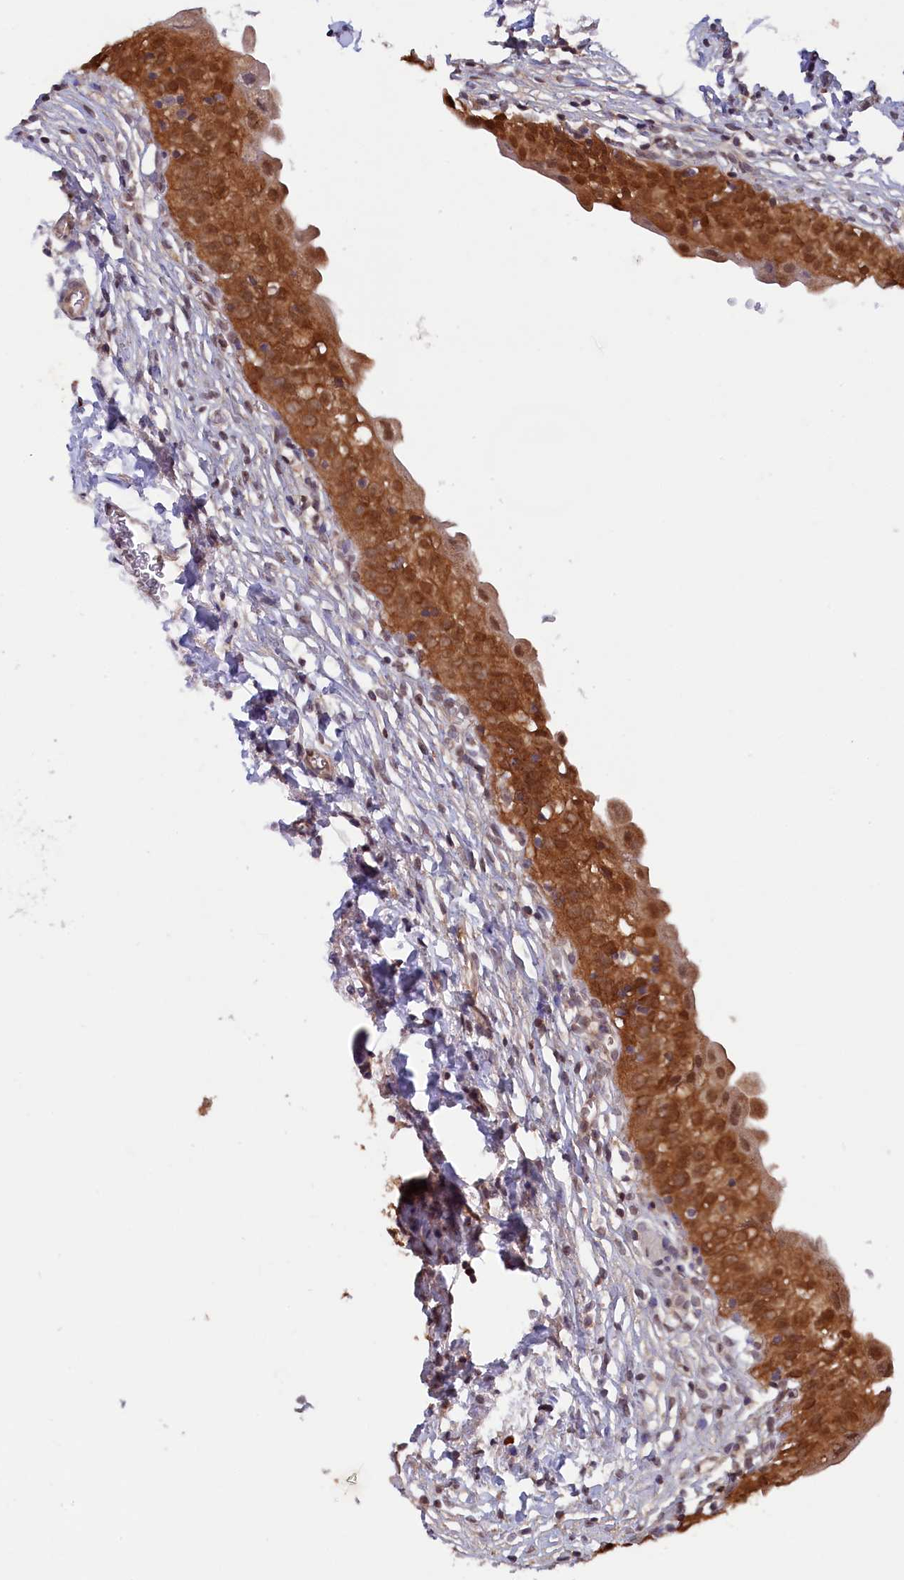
{"staining": {"intensity": "strong", "quantity": ">75%", "location": "cytoplasmic/membranous,nuclear"}, "tissue": "urinary bladder", "cell_type": "Urothelial cells", "image_type": "normal", "snomed": [{"axis": "morphology", "description": "Normal tissue, NOS"}, {"axis": "topography", "description": "Urinary bladder"}], "caption": "A high amount of strong cytoplasmic/membranous,nuclear staining is present in approximately >75% of urothelial cells in unremarkable urinary bladder.", "gene": "JPT2", "patient": {"sex": "male", "age": 55}}